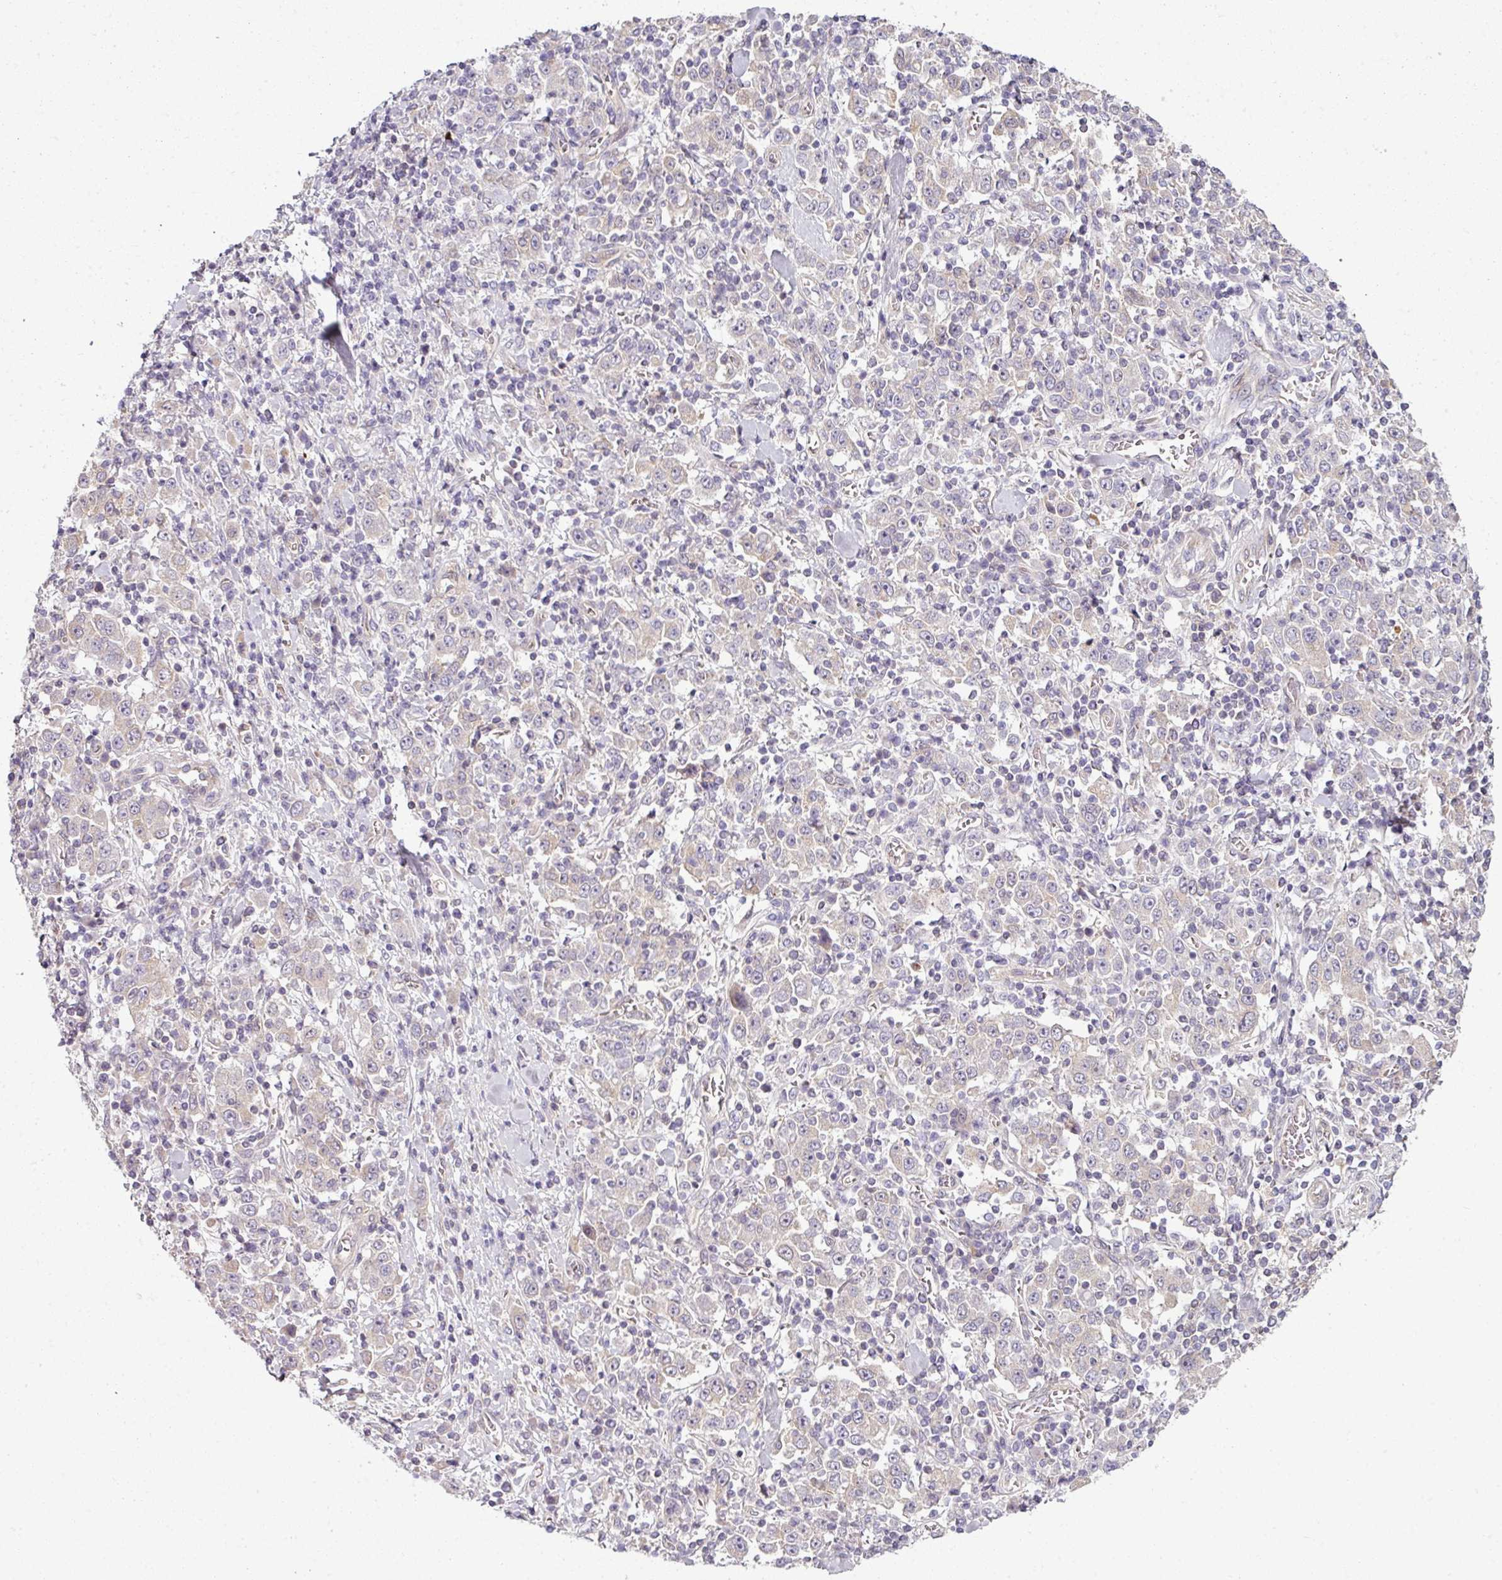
{"staining": {"intensity": "weak", "quantity": "<25%", "location": "cytoplasmic/membranous"}, "tissue": "stomach cancer", "cell_type": "Tumor cells", "image_type": "cancer", "snomed": [{"axis": "morphology", "description": "Normal tissue, NOS"}, {"axis": "morphology", "description": "Adenocarcinoma, NOS"}, {"axis": "topography", "description": "Stomach, upper"}, {"axis": "topography", "description": "Stomach"}], "caption": "Stomach adenocarcinoma was stained to show a protein in brown. There is no significant positivity in tumor cells.", "gene": "DERPC", "patient": {"sex": "male", "age": 59}}